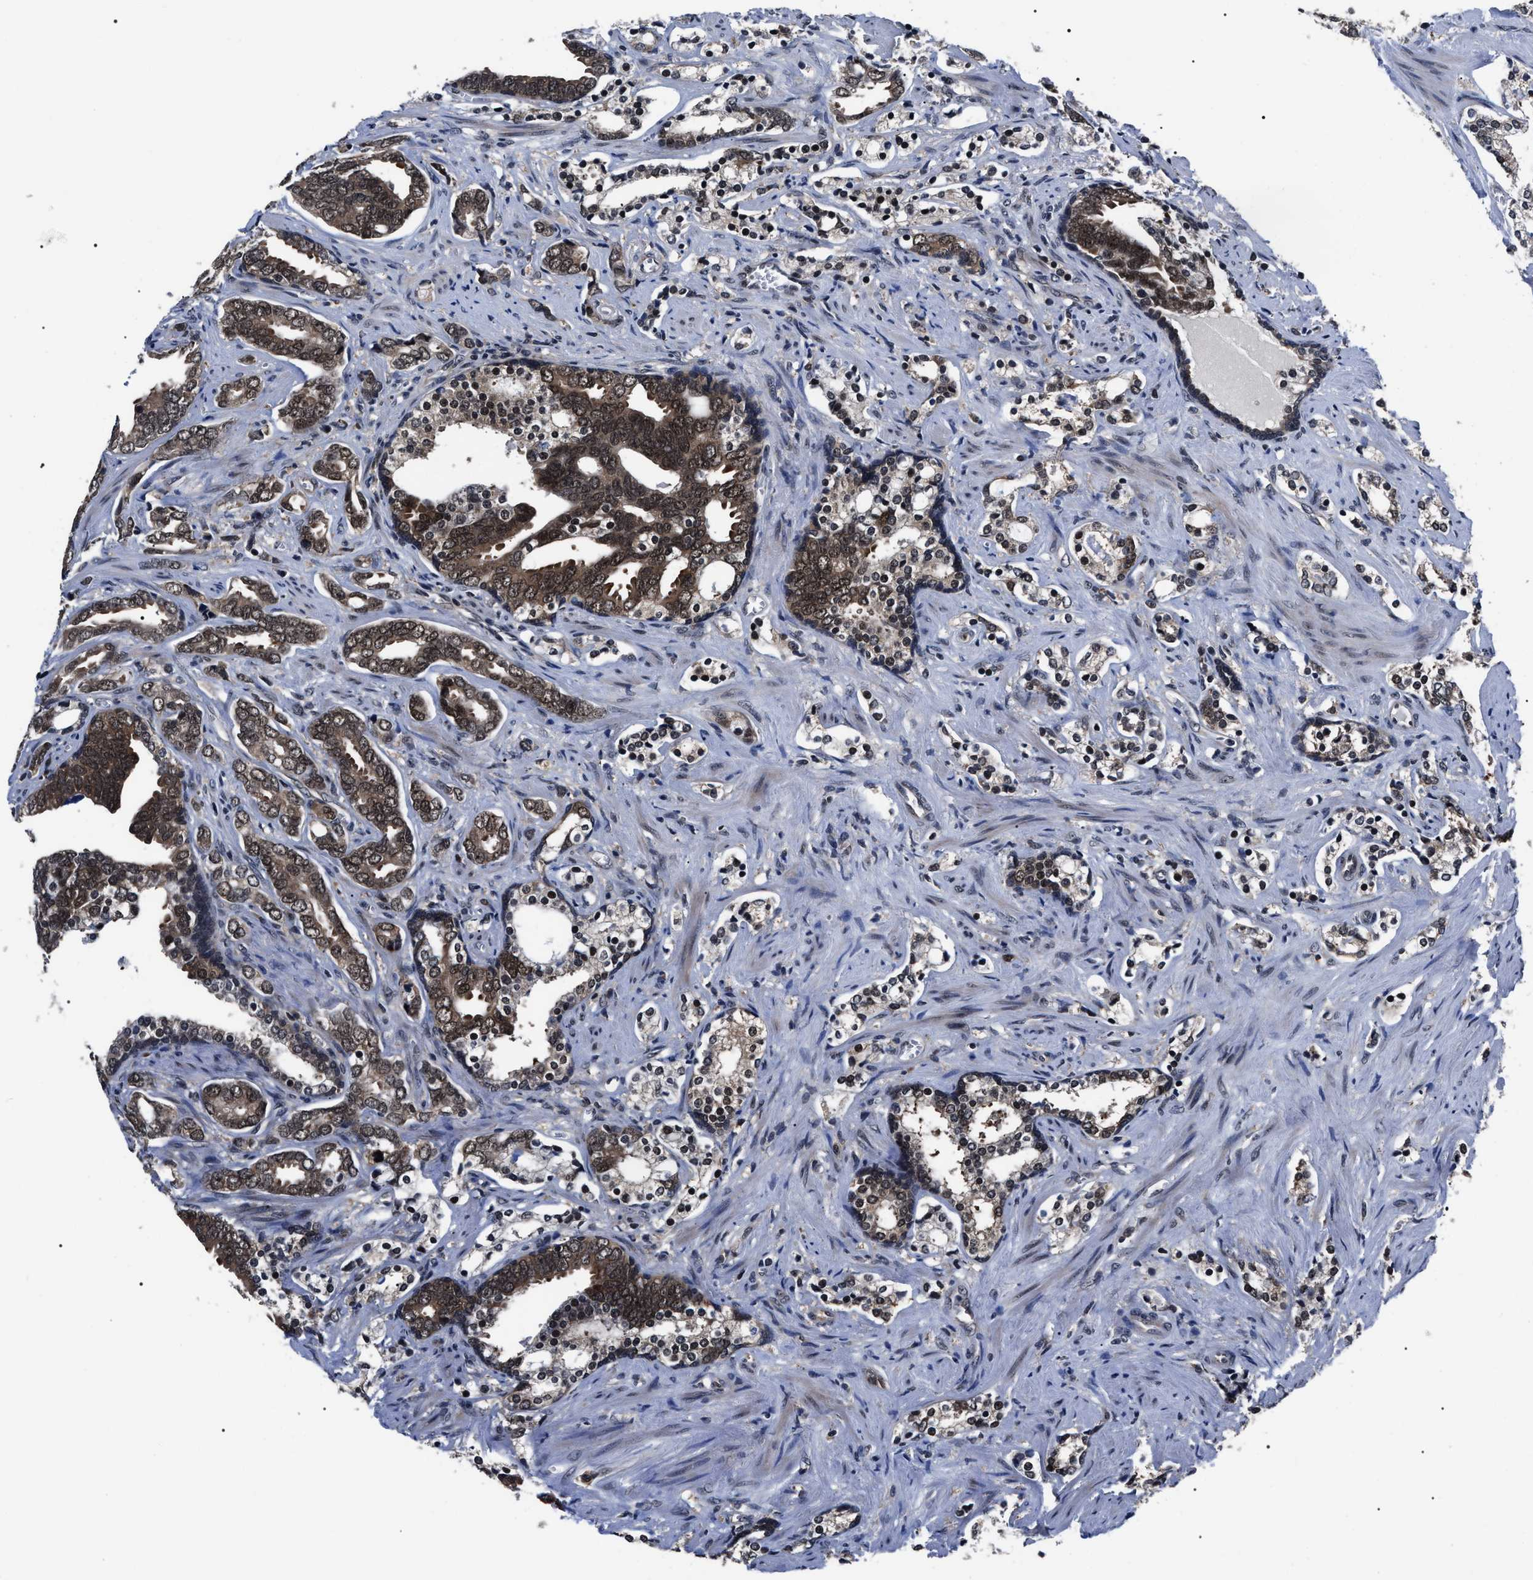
{"staining": {"intensity": "moderate", "quantity": "25%-75%", "location": "cytoplasmic/membranous,nuclear"}, "tissue": "prostate cancer", "cell_type": "Tumor cells", "image_type": "cancer", "snomed": [{"axis": "morphology", "description": "Adenocarcinoma, Medium grade"}, {"axis": "topography", "description": "Prostate"}], "caption": "Prostate medium-grade adenocarcinoma stained for a protein (brown) reveals moderate cytoplasmic/membranous and nuclear positive positivity in approximately 25%-75% of tumor cells.", "gene": "CSNK2A1", "patient": {"sex": "male", "age": 67}}